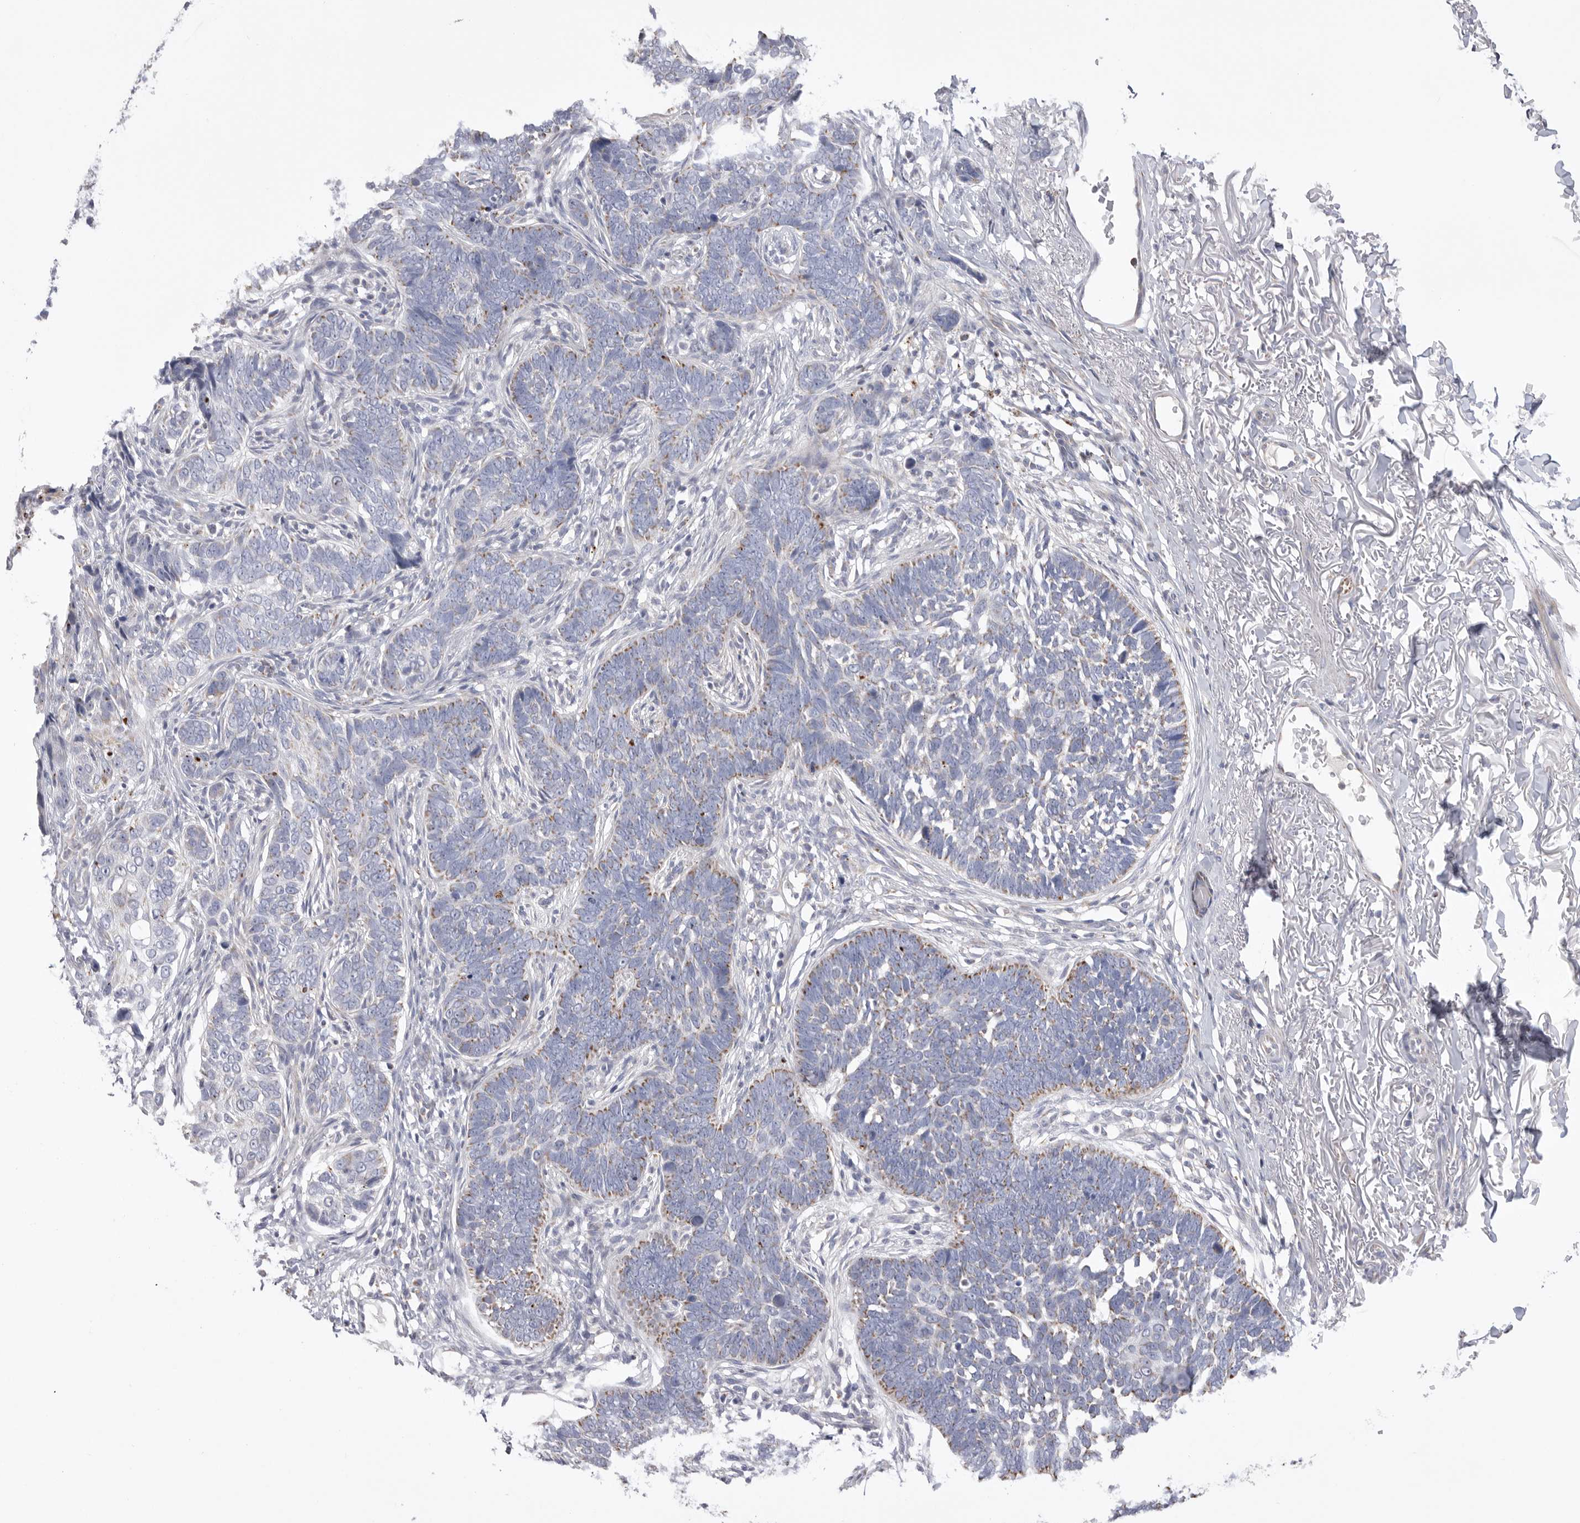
{"staining": {"intensity": "weak", "quantity": "<25%", "location": "cytoplasmic/membranous"}, "tissue": "skin cancer", "cell_type": "Tumor cells", "image_type": "cancer", "snomed": [{"axis": "morphology", "description": "Normal tissue, NOS"}, {"axis": "morphology", "description": "Basal cell carcinoma"}, {"axis": "topography", "description": "Skin"}], "caption": "DAB immunohistochemical staining of human skin cancer demonstrates no significant staining in tumor cells.", "gene": "VDAC3", "patient": {"sex": "male", "age": 77}}